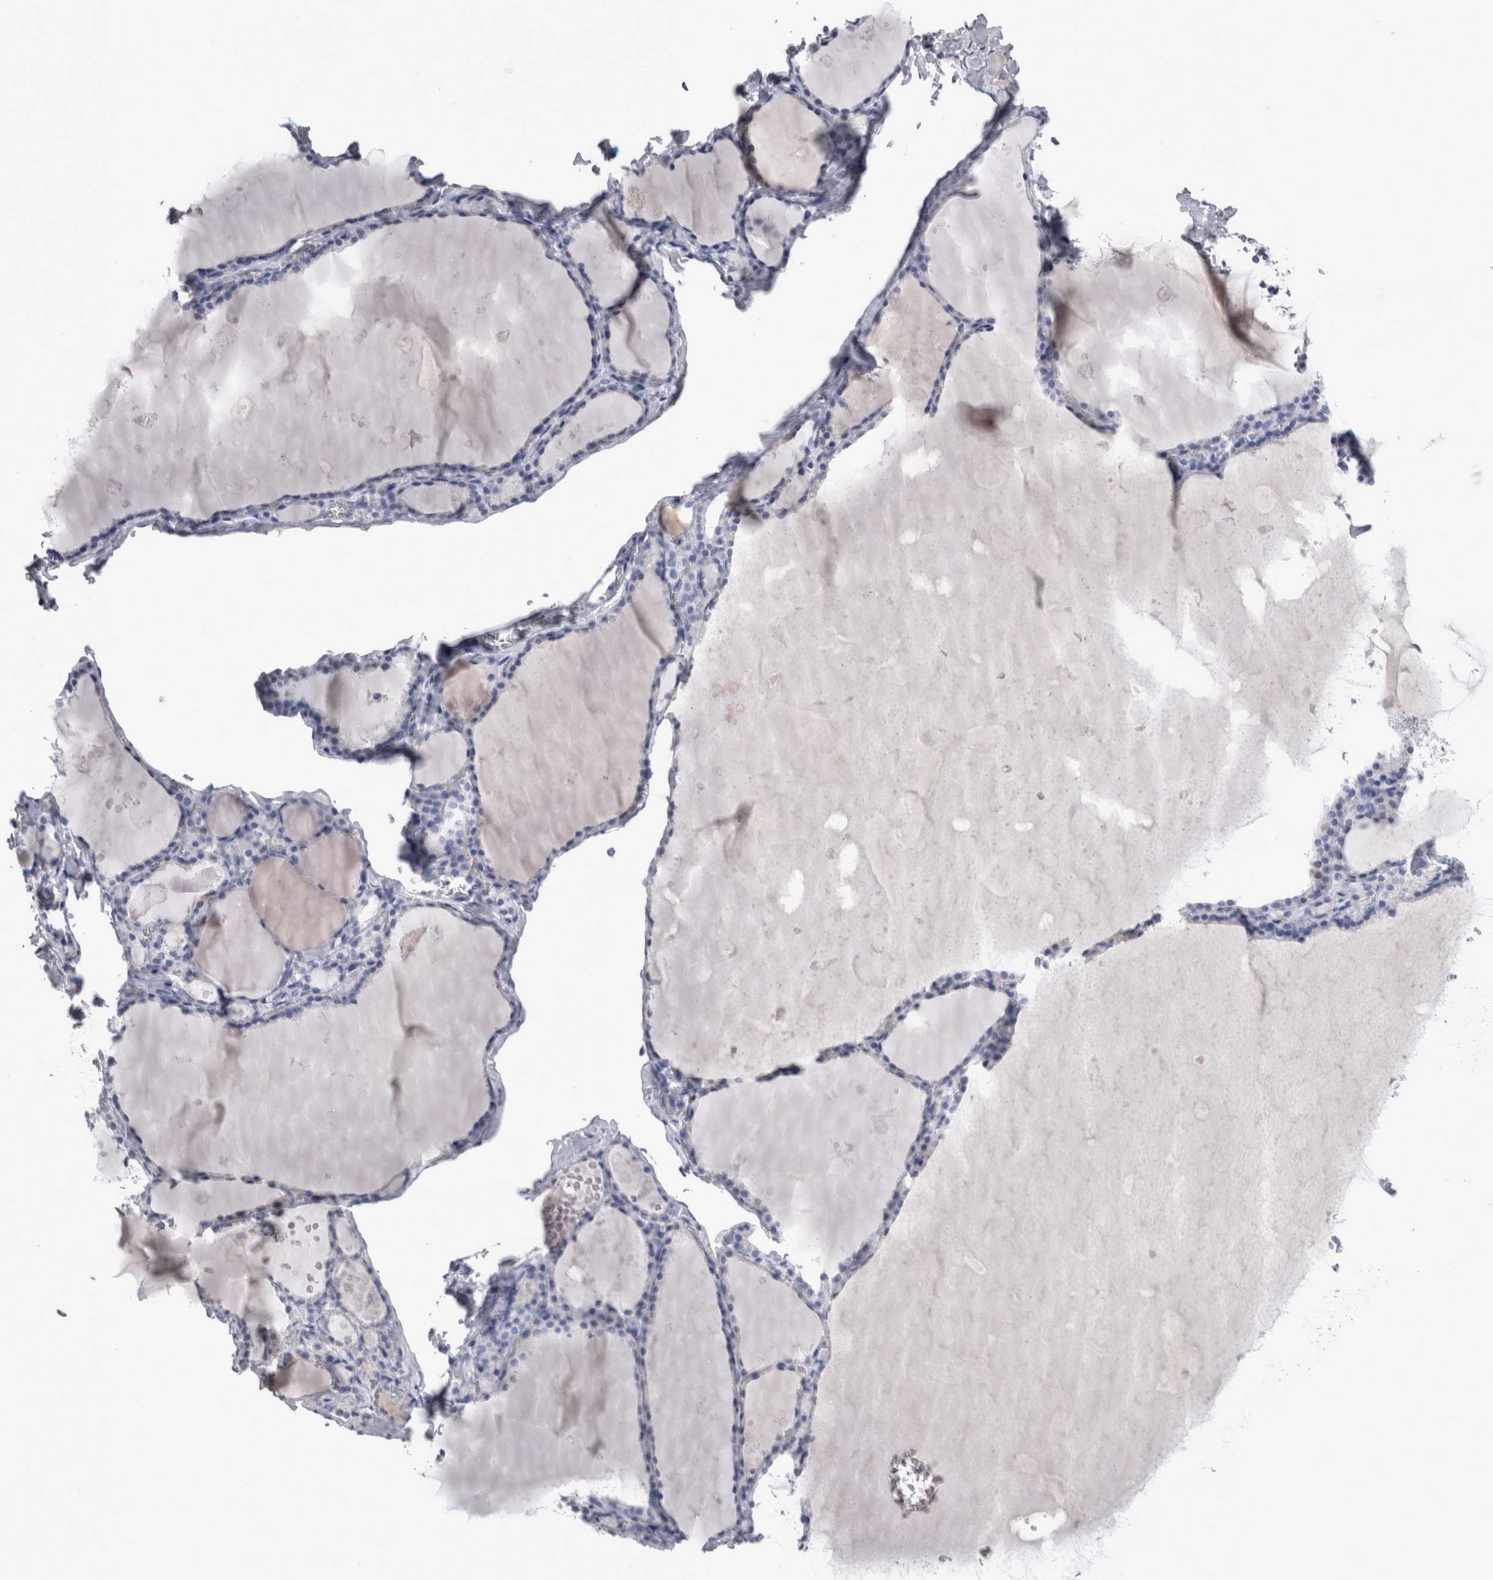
{"staining": {"intensity": "negative", "quantity": "none", "location": "none"}, "tissue": "thyroid gland", "cell_type": "Glandular cells", "image_type": "normal", "snomed": [{"axis": "morphology", "description": "Normal tissue, NOS"}, {"axis": "topography", "description": "Thyroid gland"}], "caption": "Photomicrograph shows no protein staining in glandular cells of normal thyroid gland.", "gene": "PAX5", "patient": {"sex": "male", "age": 56}}